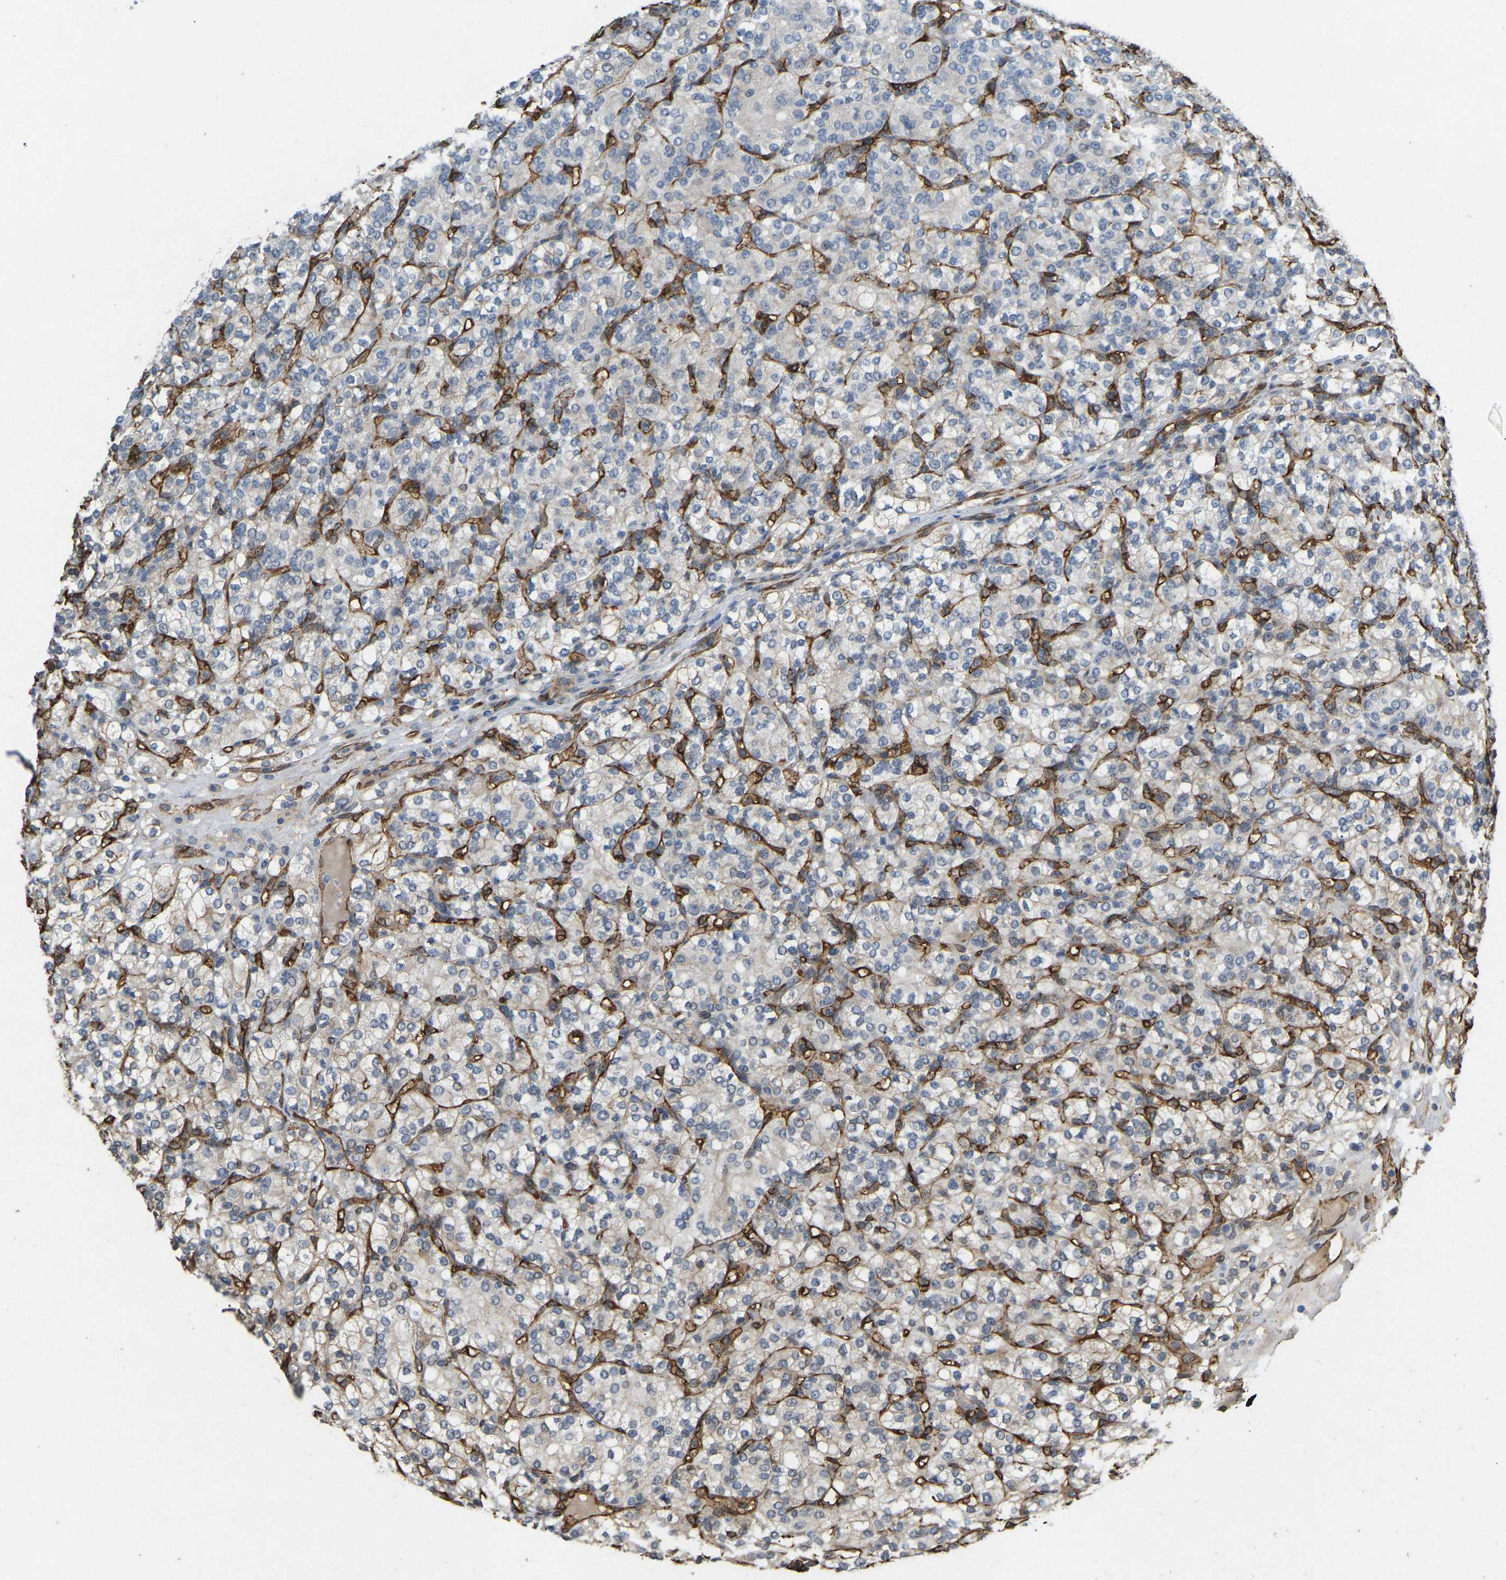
{"staining": {"intensity": "negative", "quantity": "none", "location": "none"}, "tissue": "renal cancer", "cell_type": "Tumor cells", "image_type": "cancer", "snomed": [{"axis": "morphology", "description": "Adenocarcinoma, NOS"}, {"axis": "topography", "description": "Kidney"}], "caption": "Immunohistochemistry image of neoplastic tissue: human renal cancer (adenocarcinoma) stained with DAB reveals no significant protein positivity in tumor cells. The staining was performed using DAB to visualize the protein expression in brown, while the nuclei were stained in blue with hematoxylin (Magnification: 20x).", "gene": "NMB", "patient": {"sex": "male", "age": 77}}